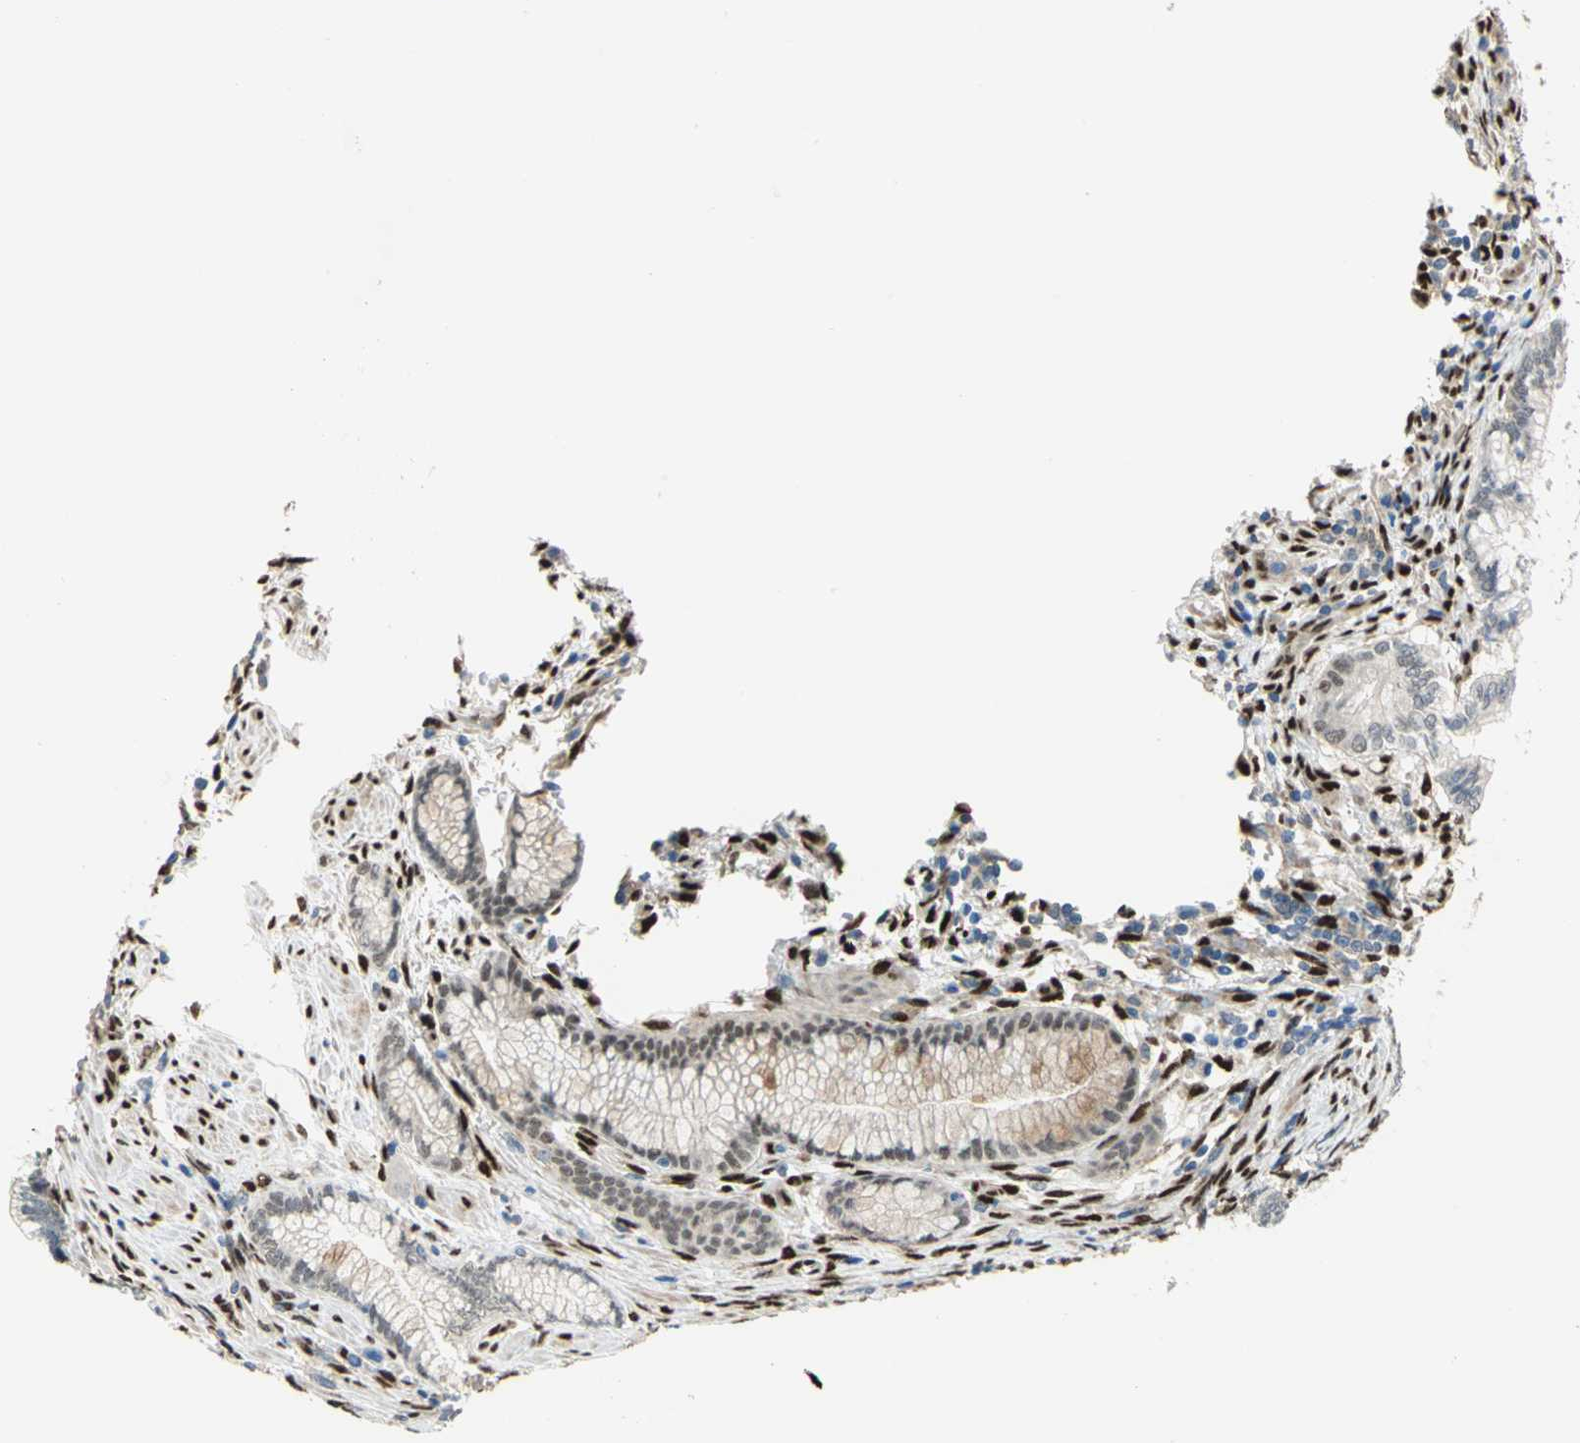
{"staining": {"intensity": "weak", "quantity": "<25%", "location": "cytoplasmic/membranous"}, "tissue": "pancreatic cancer", "cell_type": "Tumor cells", "image_type": "cancer", "snomed": [{"axis": "morphology", "description": "Adenocarcinoma, NOS"}, {"axis": "topography", "description": "Pancreas"}], "caption": "A micrograph of human pancreatic cancer (adenocarcinoma) is negative for staining in tumor cells.", "gene": "RBFOX2", "patient": {"sex": "female", "age": 64}}